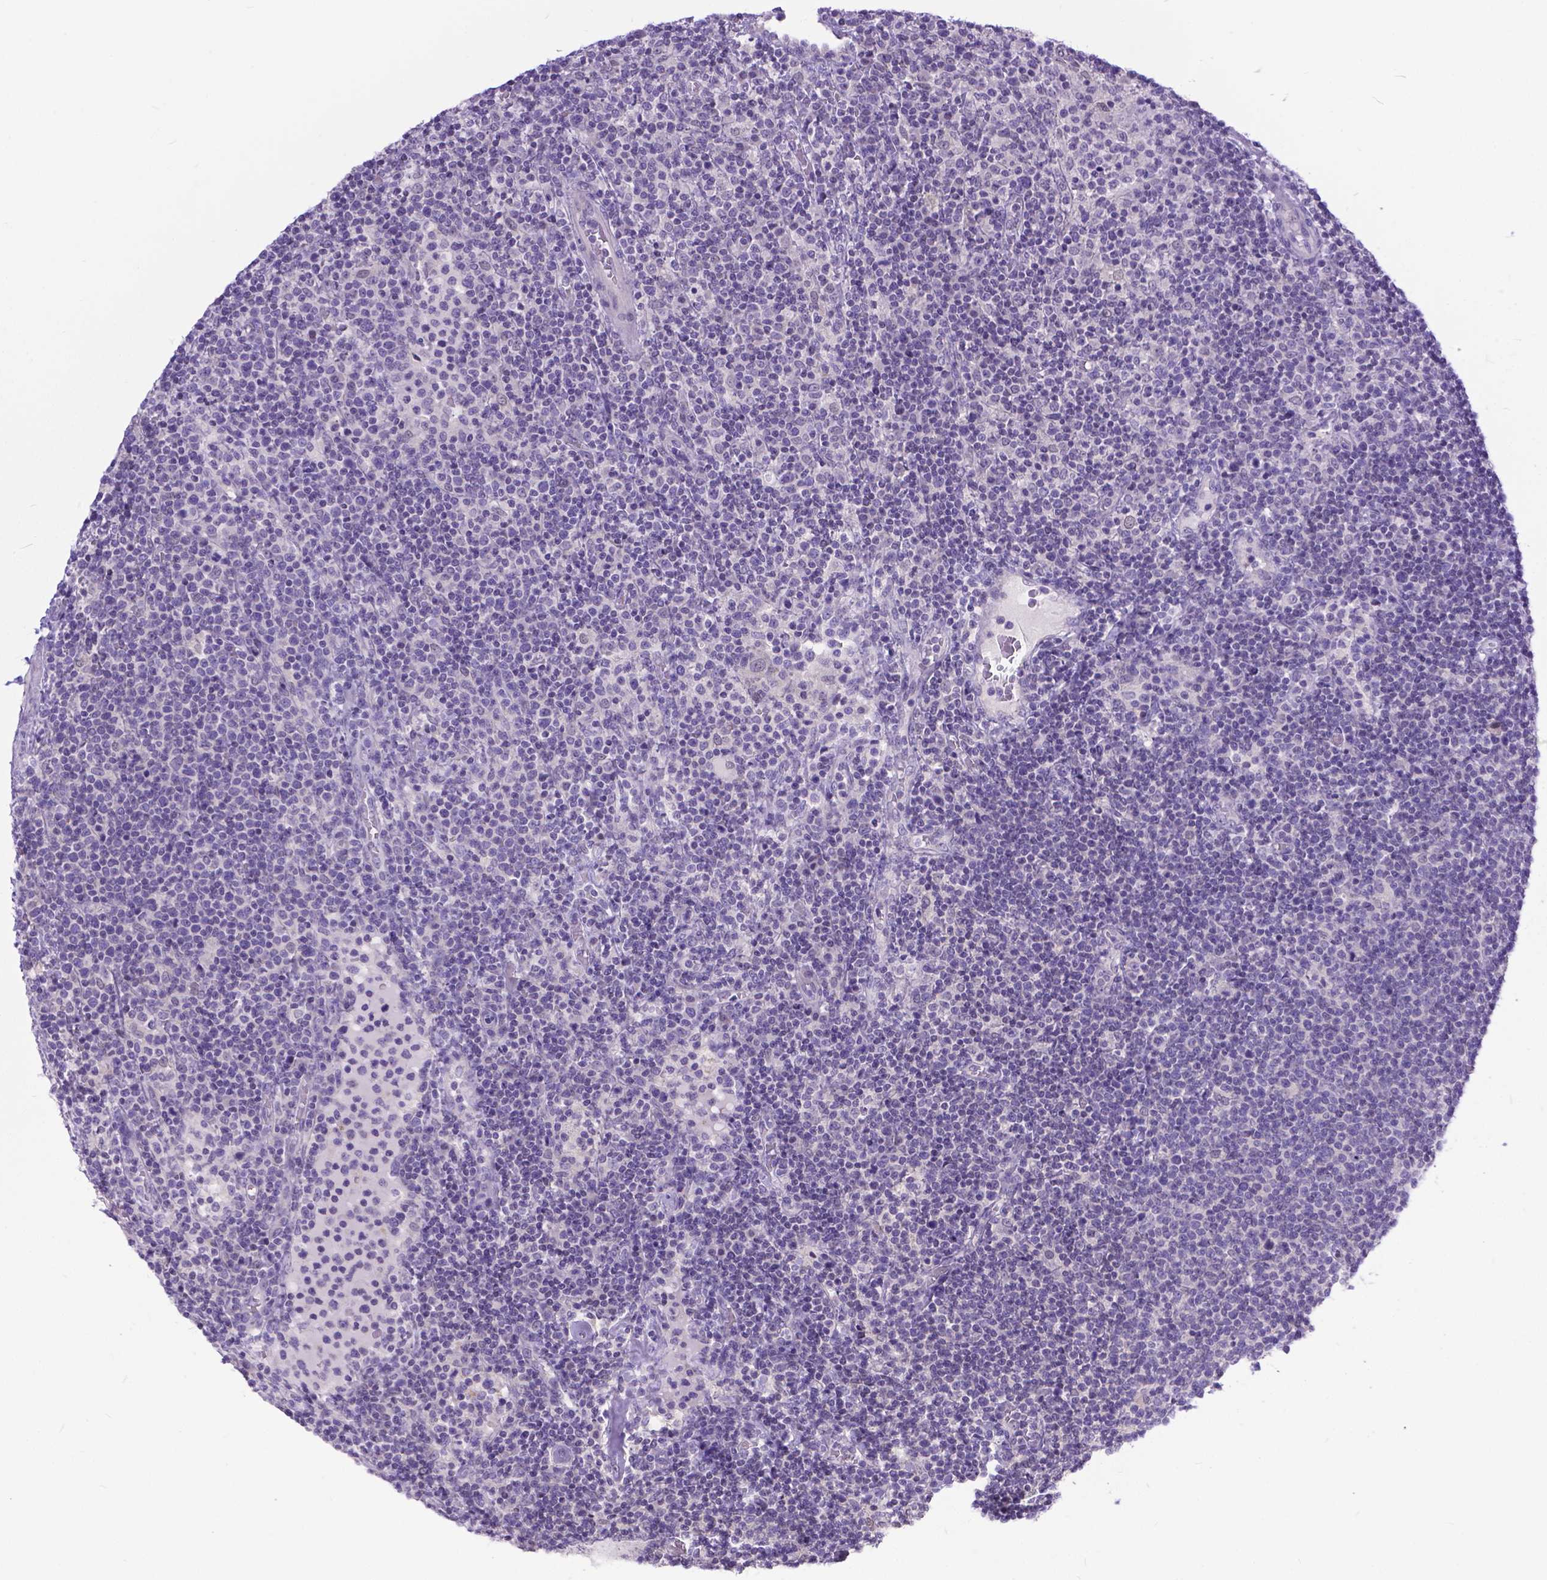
{"staining": {"intensity": "negative", "quantity": "none", "location": "none"}, "tissue": "lymphoma", "cell_type": "Tumor cells", "image_type": "cancer", "snomed": [{"axis": "morphology", "description": "Malignant lymphoma, non-Hodgkin's type, High grade"}, {"axis": "topography", "description": "Lymph node"}], "caption": "An IHC image of malignant lymphoma, non-Hodgkin's type (high-grade) is shown. There is no staining in tumor cells of malignant lymphoma, non-Hodgkin's type (high-grade).", "gene": "TTLL6", "patient": {"sex": "male", "age": 61}}